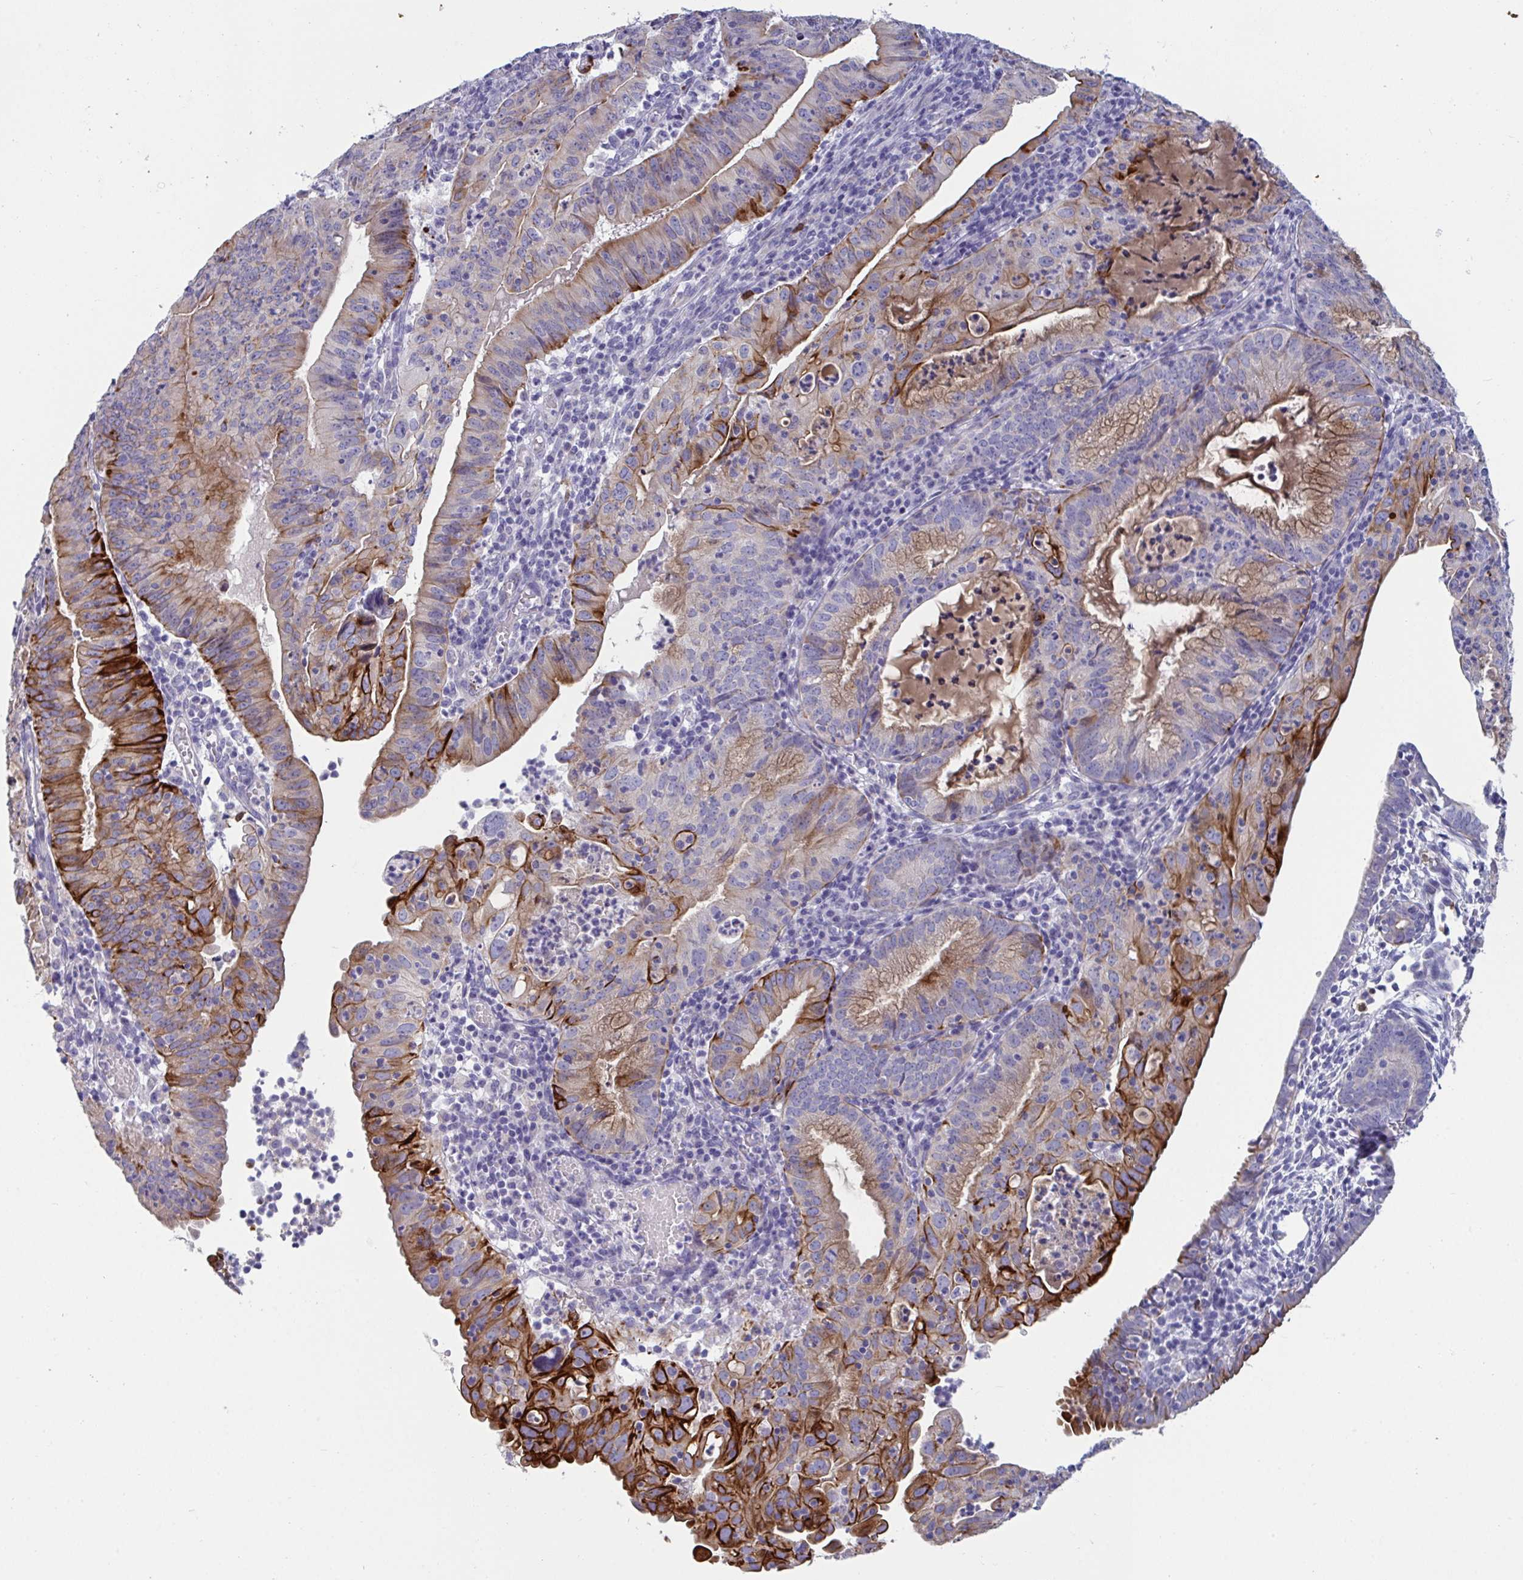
{"staining": {"intensity": "strong", "quantity": "<25%", "location": "cytoplasmic/membranous"}, "tissue": "endometrial cancer", "cell_type": "Tumor cells", "image_type": "cancer", "snomed": [{"axis": "morphology", "description": "Adenocarcinoma, NOS"}, {"axis": "topography", "description": "Endometrium"}], "caption": "Adenocarcinoma (endometrial) tissue displays strong cytoplasmic/membranous expression in approximately <25% of tumor cells", "gene": "TAS2R38", "patient": {"sex": "female", "age": 60}}